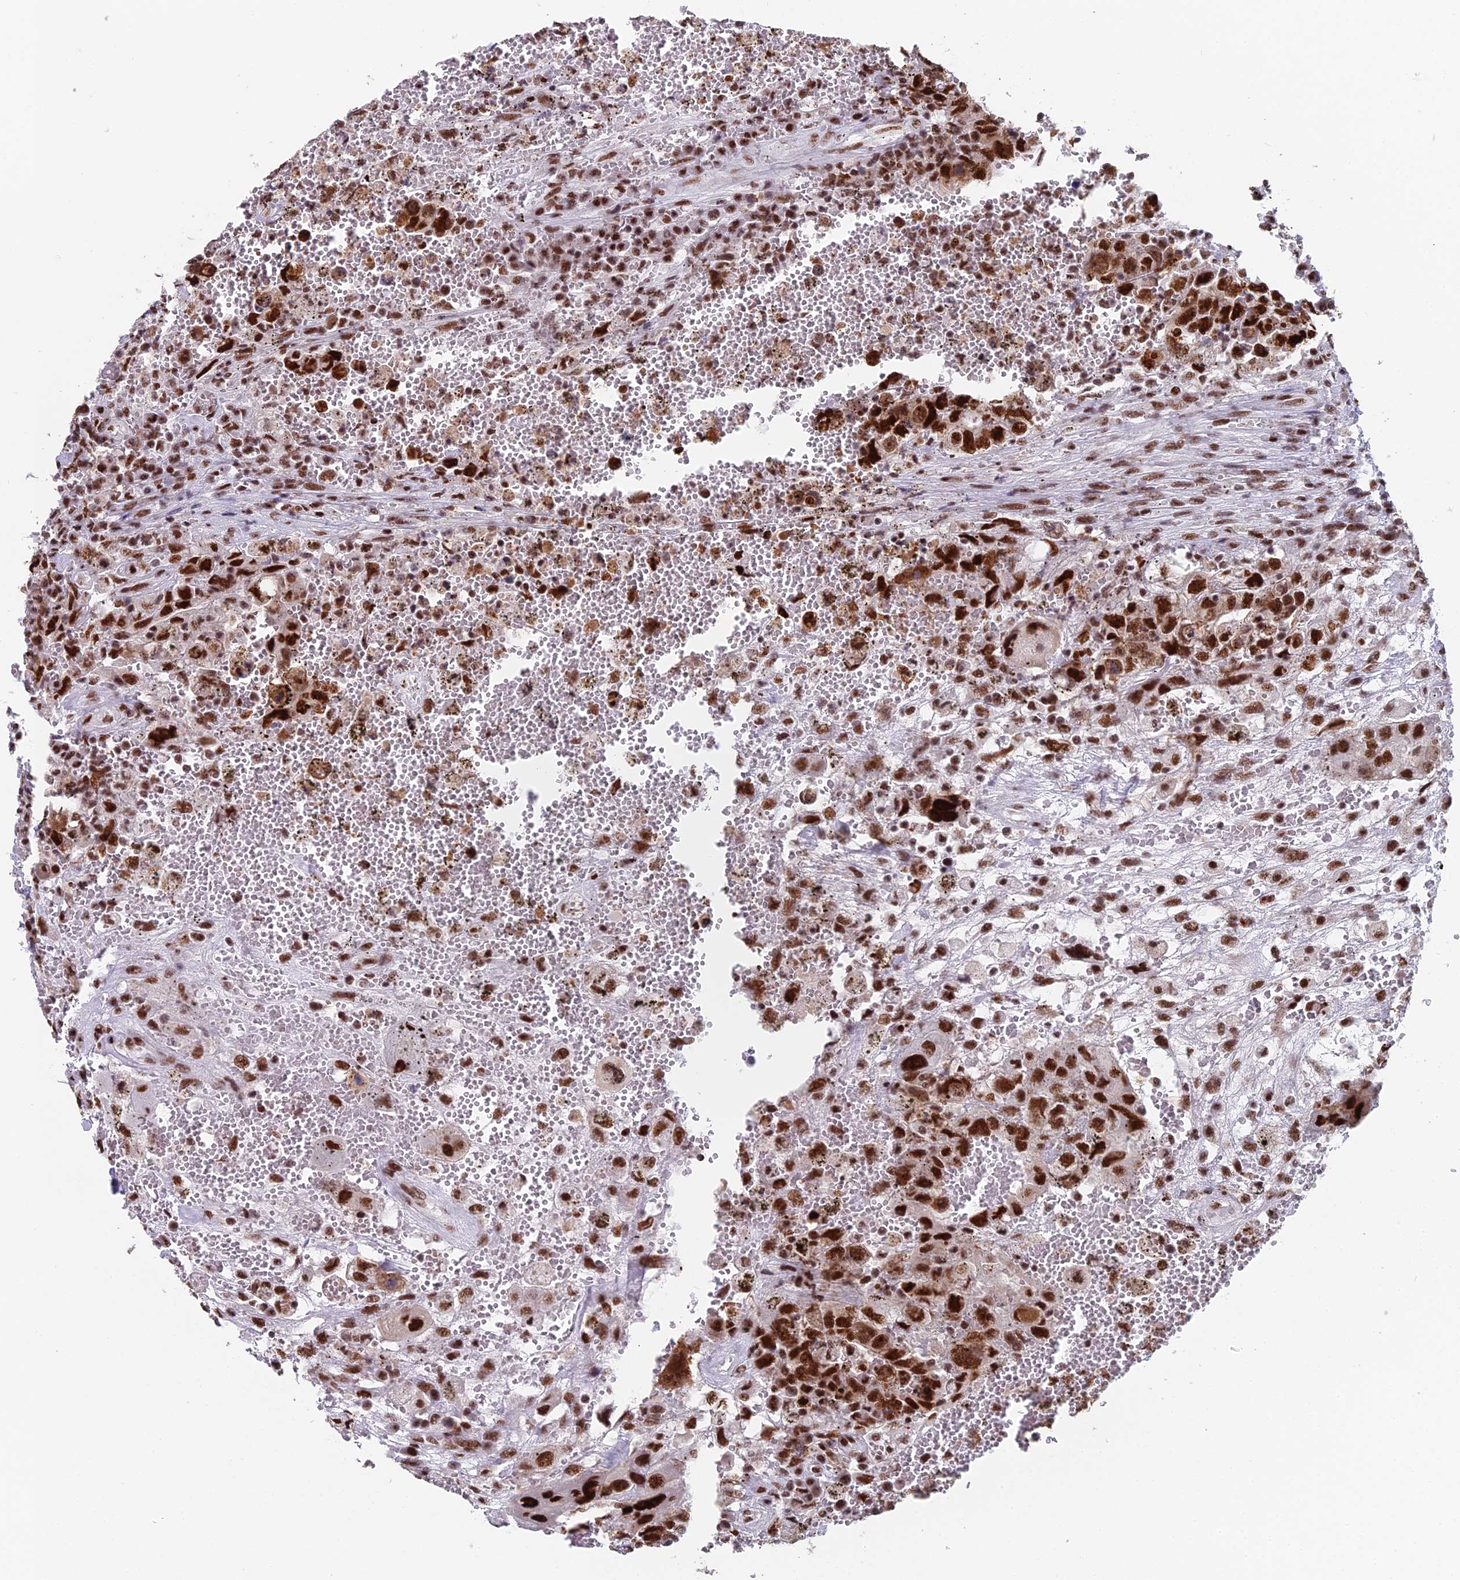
{"staining": {"intensity": "strong", "quantity": ">75%", "location": "nuclear"}, "tissue": "testis cancer", "cell_type": "Tumor cells", "image_type": "cancer", "snomed": [{"axis": "morphology", "description": "Carcinoma, Embryonal, NOS"}, {"axis": "topography", "description": "Testis"}], "caption": "This histopathology image demonstrates testis embryonal carcinoma stained with immunohistochemistry (IHC) to label a protein in brown. The nuclear of tumor cells show strong positivity for the protein. Nuclei are counter-stained blue.", "gene": "SF3B3", "patient": {"sex": "male", "age": 26}}